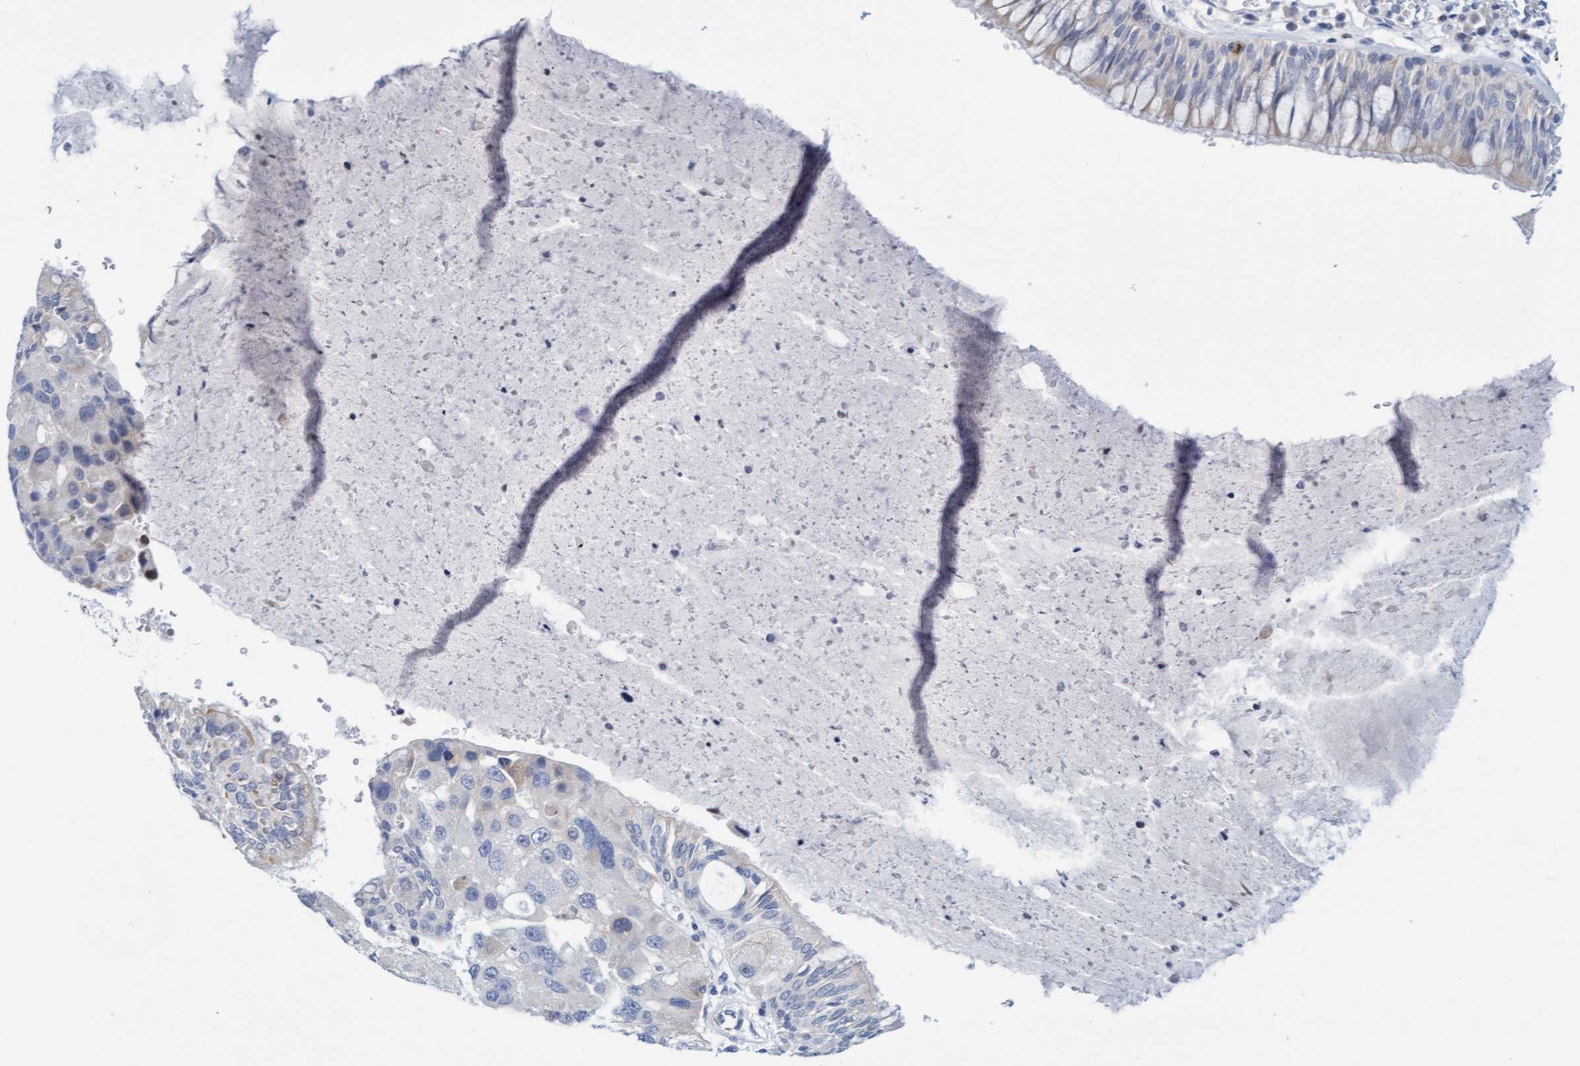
{"staining": {"intensity": "negative", "quantity": "none", "location": "none"}, "tissue": "bronchus", "cell_type": "Respiratory epithelial cells", "image_type": "normal", "snomed": [{"axis": "morphology", "description": "Normal tissue, NOS"}, {"axis": "morphology", "description": "Adenocarcinoma, NOS"}, {"axis": "morphology", "description": "Adenocarcinoma, metastatic, NOS"}, {"axis": "topography", "description": "Lymph node"}, {"axis": "topography", "description": "Bronchus"}, {"axis": "topography", "description": "Lung"}], "caption": "Immunohistochemistry (IHC) of unremarkable human bronchus demonstrates no staining in respiratory epithelial cells. Nuclei are stained in blue.", "gene": "CPA3", "patient": {"sex": "female", "age": 54}}